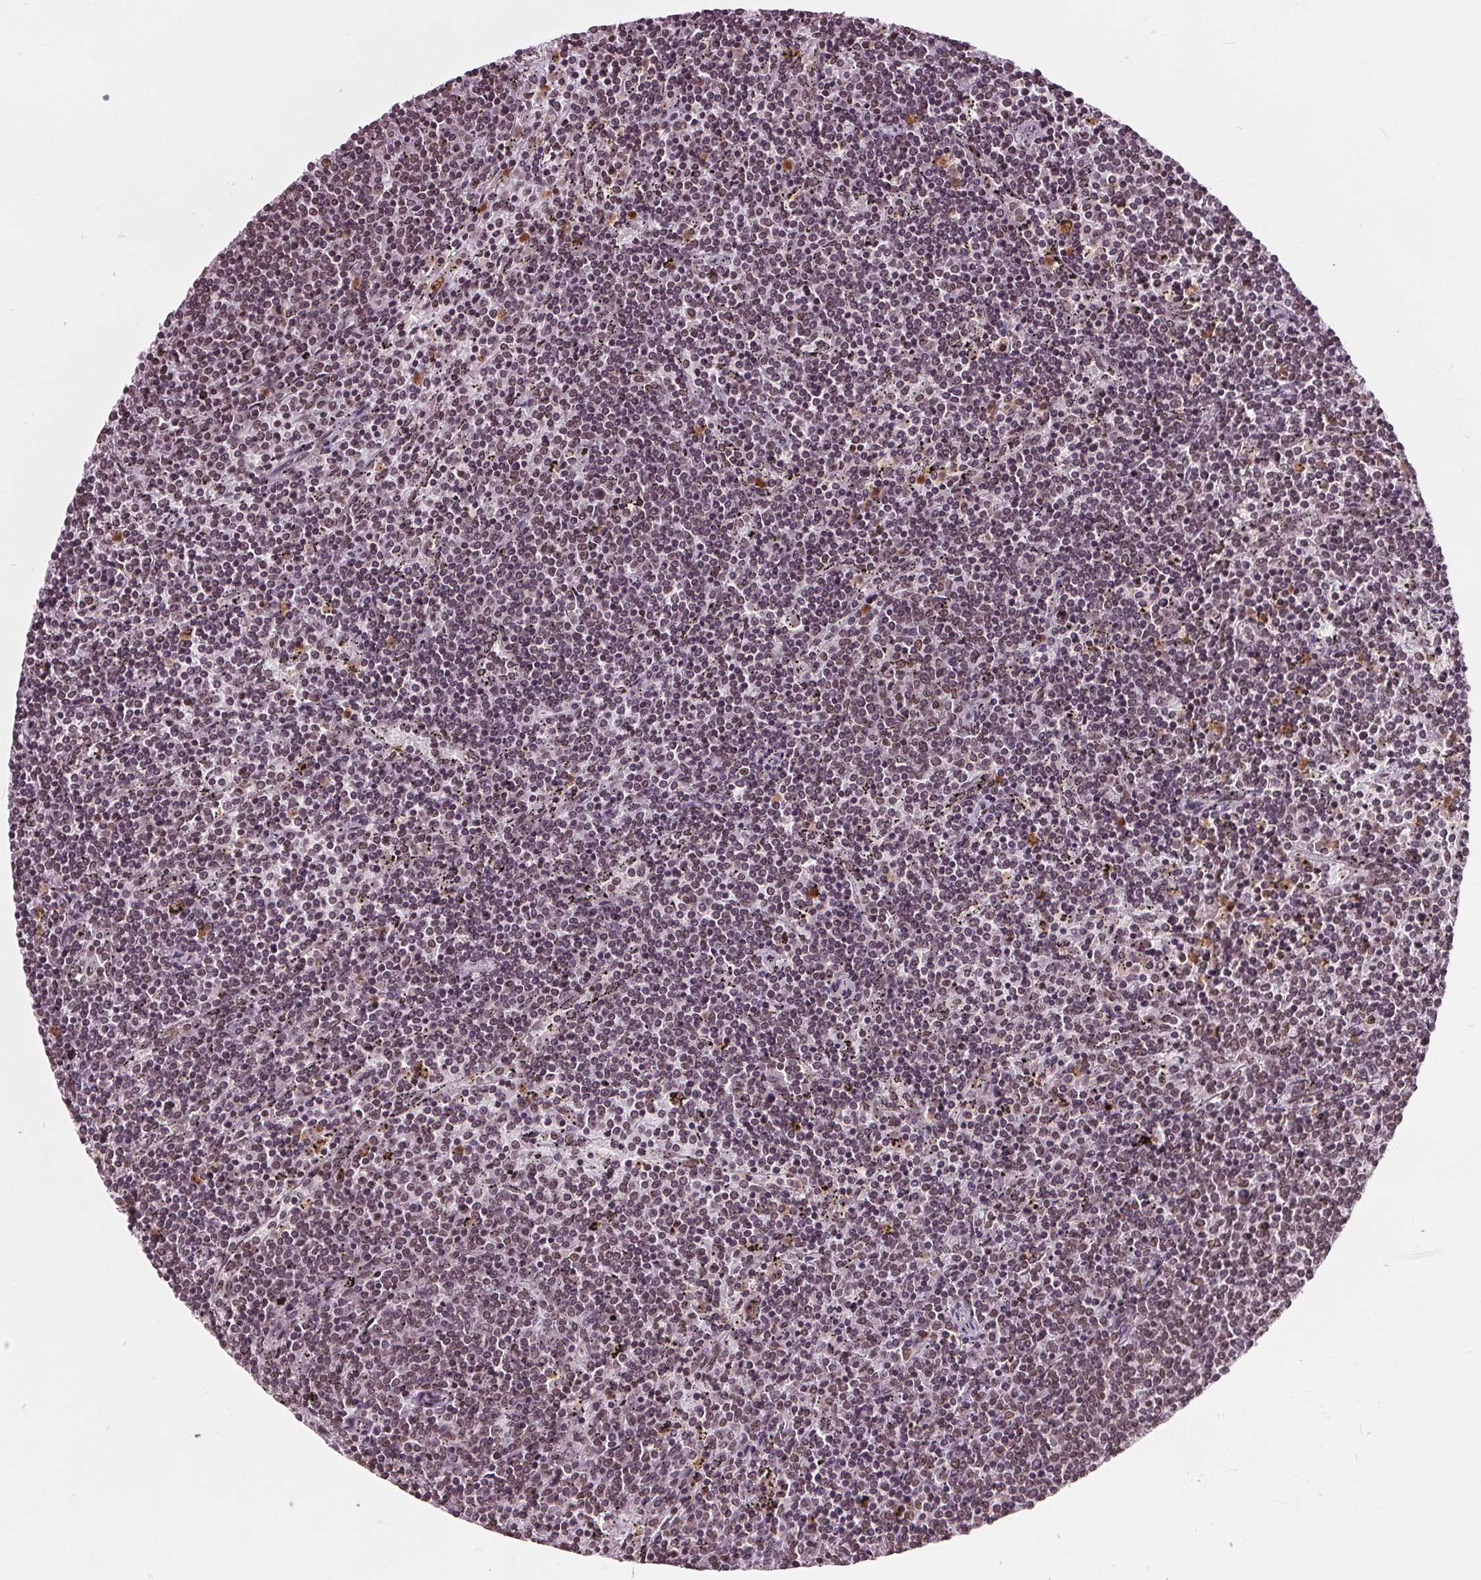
{"staining": {"intensity": "moderate", "quantity": "25%-75%", "location": "nuclear"}, "tissue": "lymphoma", "cell_type": "Tumor cells", "image_type": "cancer", "snomed": [{"axis": "morphology", "description": "Malignant lymphoma, non-Hodgkin's type, Low grade"}, {"axis": "topography", "description": "Spleen"}], "caption": "Protein expression analysis of lymphoma exhibits moderate nuclear positivity in about 25%-75% of tumor cells. The staining is performed using DAB brown chromogen to label protein expression. The nuclei are counter-stained blue using hematoxylin.", "gene": "TTC39C", "patient": {"sex": "female", "age": 50}}